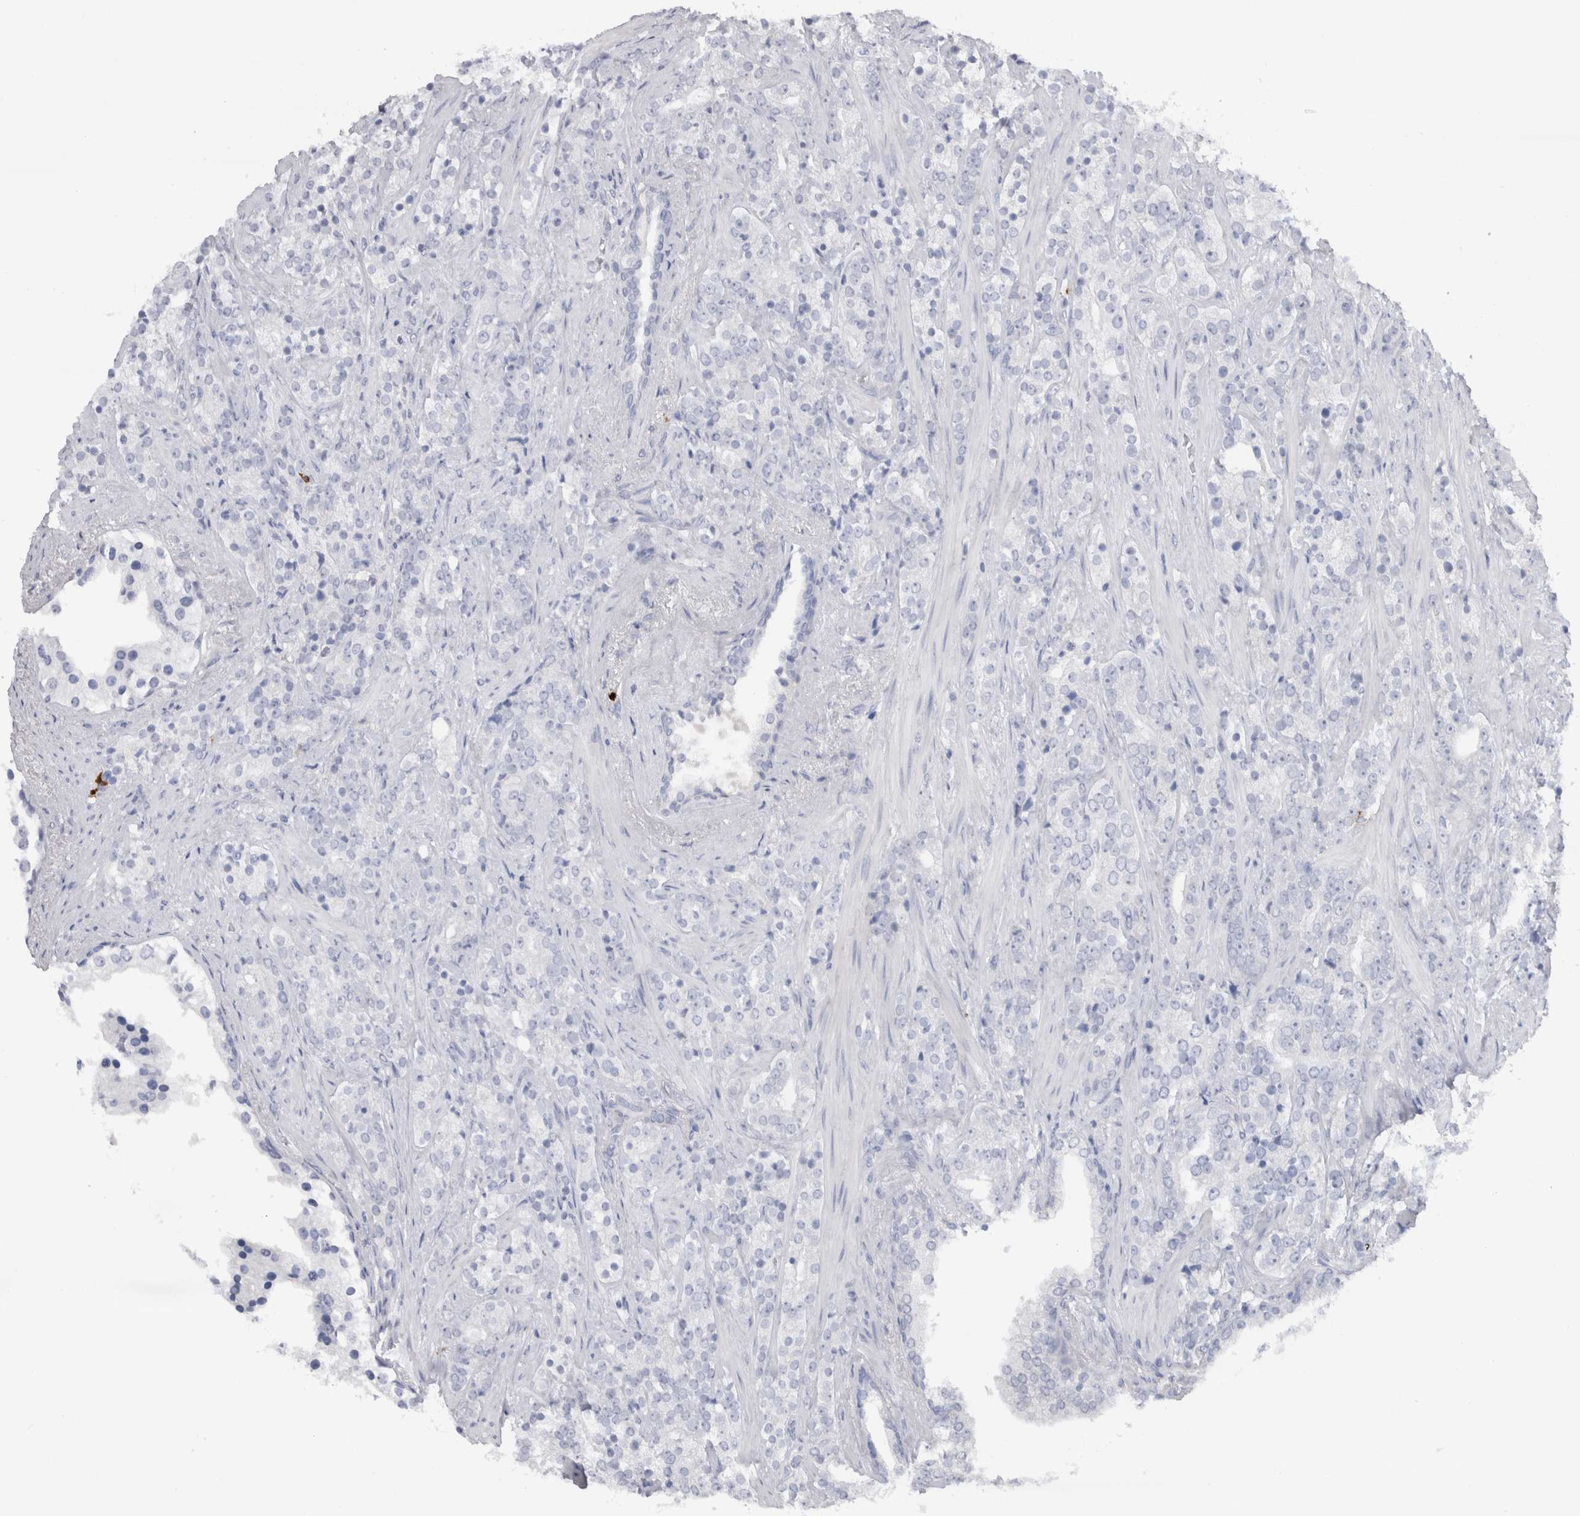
{"staining": {"intensity": "negative", "quantity": "none", "location": "none"}, "tissue": "prostate cancer", "cell_type": "Tumor cells", "image_type": "cancer", "snomed": [{"axis": "morphology", "description": "Adenocarcinoma, High grade"}, {"axis": "topography", "description": "Prostate"}], "caption": "The image shows no significant positivity in tumor cells of prostate adenocarcinoma (high-grade).", "gene": "CDH17", "patient": {"sex": "male", "age": 71}}